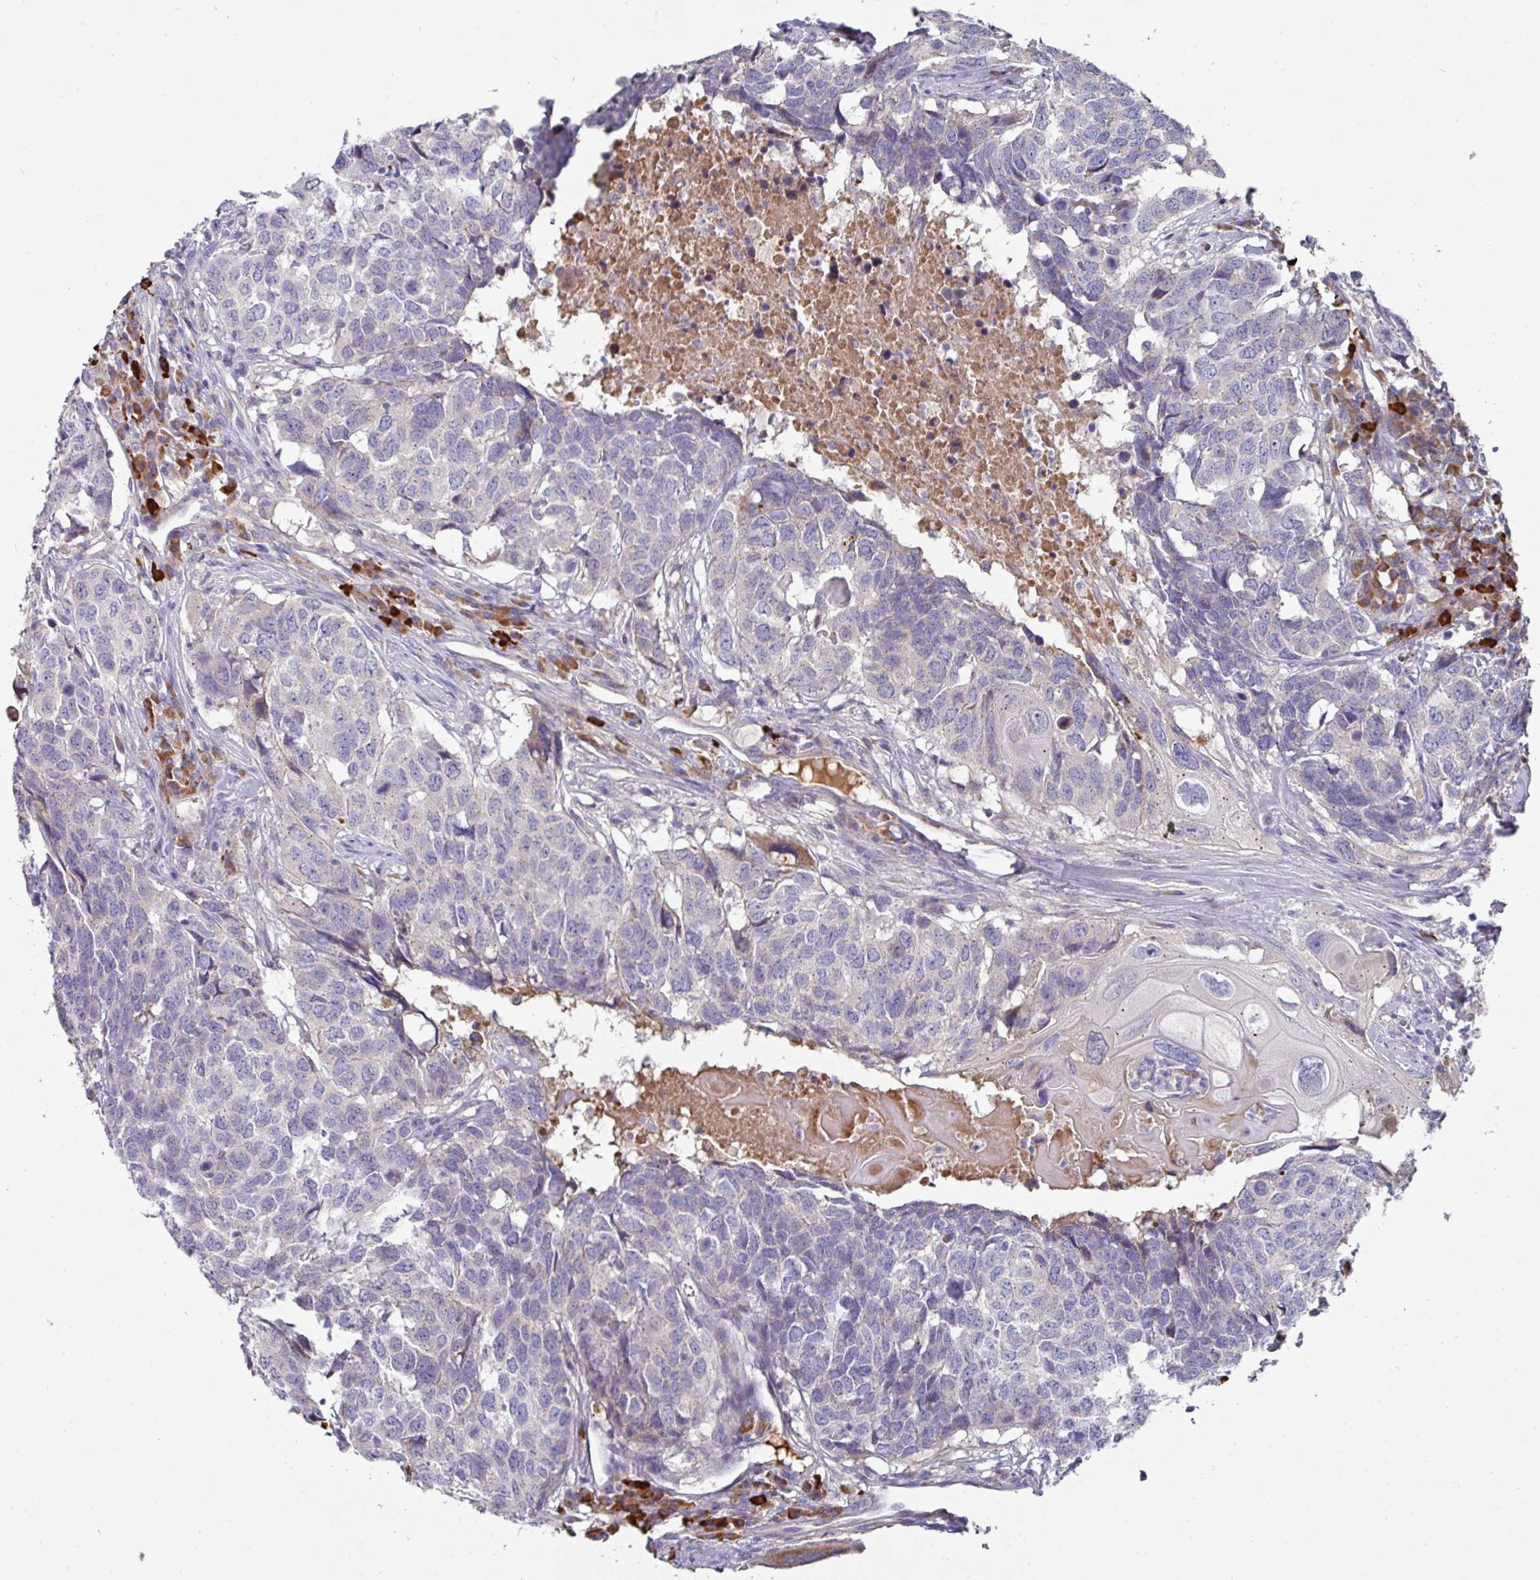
{"staining": {"intensity": "negative", "quantity": "none", "location": "none"}, "tissue": "head and neck cancer", "cell_type": "Tumor cells", "image_type": "cancer", "snomed": [{"axis": "morphology", "description": "Squamous cell carcinoma, NOS"}, {"axis": "topography", "description": "Head-Neck"}], "caption": "This photomicrograph is of head and neck cancer (squamous cell carcinoma) stained with IHC to label a protein in brown with the nuclei are counter-stained blue. There is no expression in tumor cells.", "gene": "IL4R", "patient": {"sex": "male", "age": 66}}